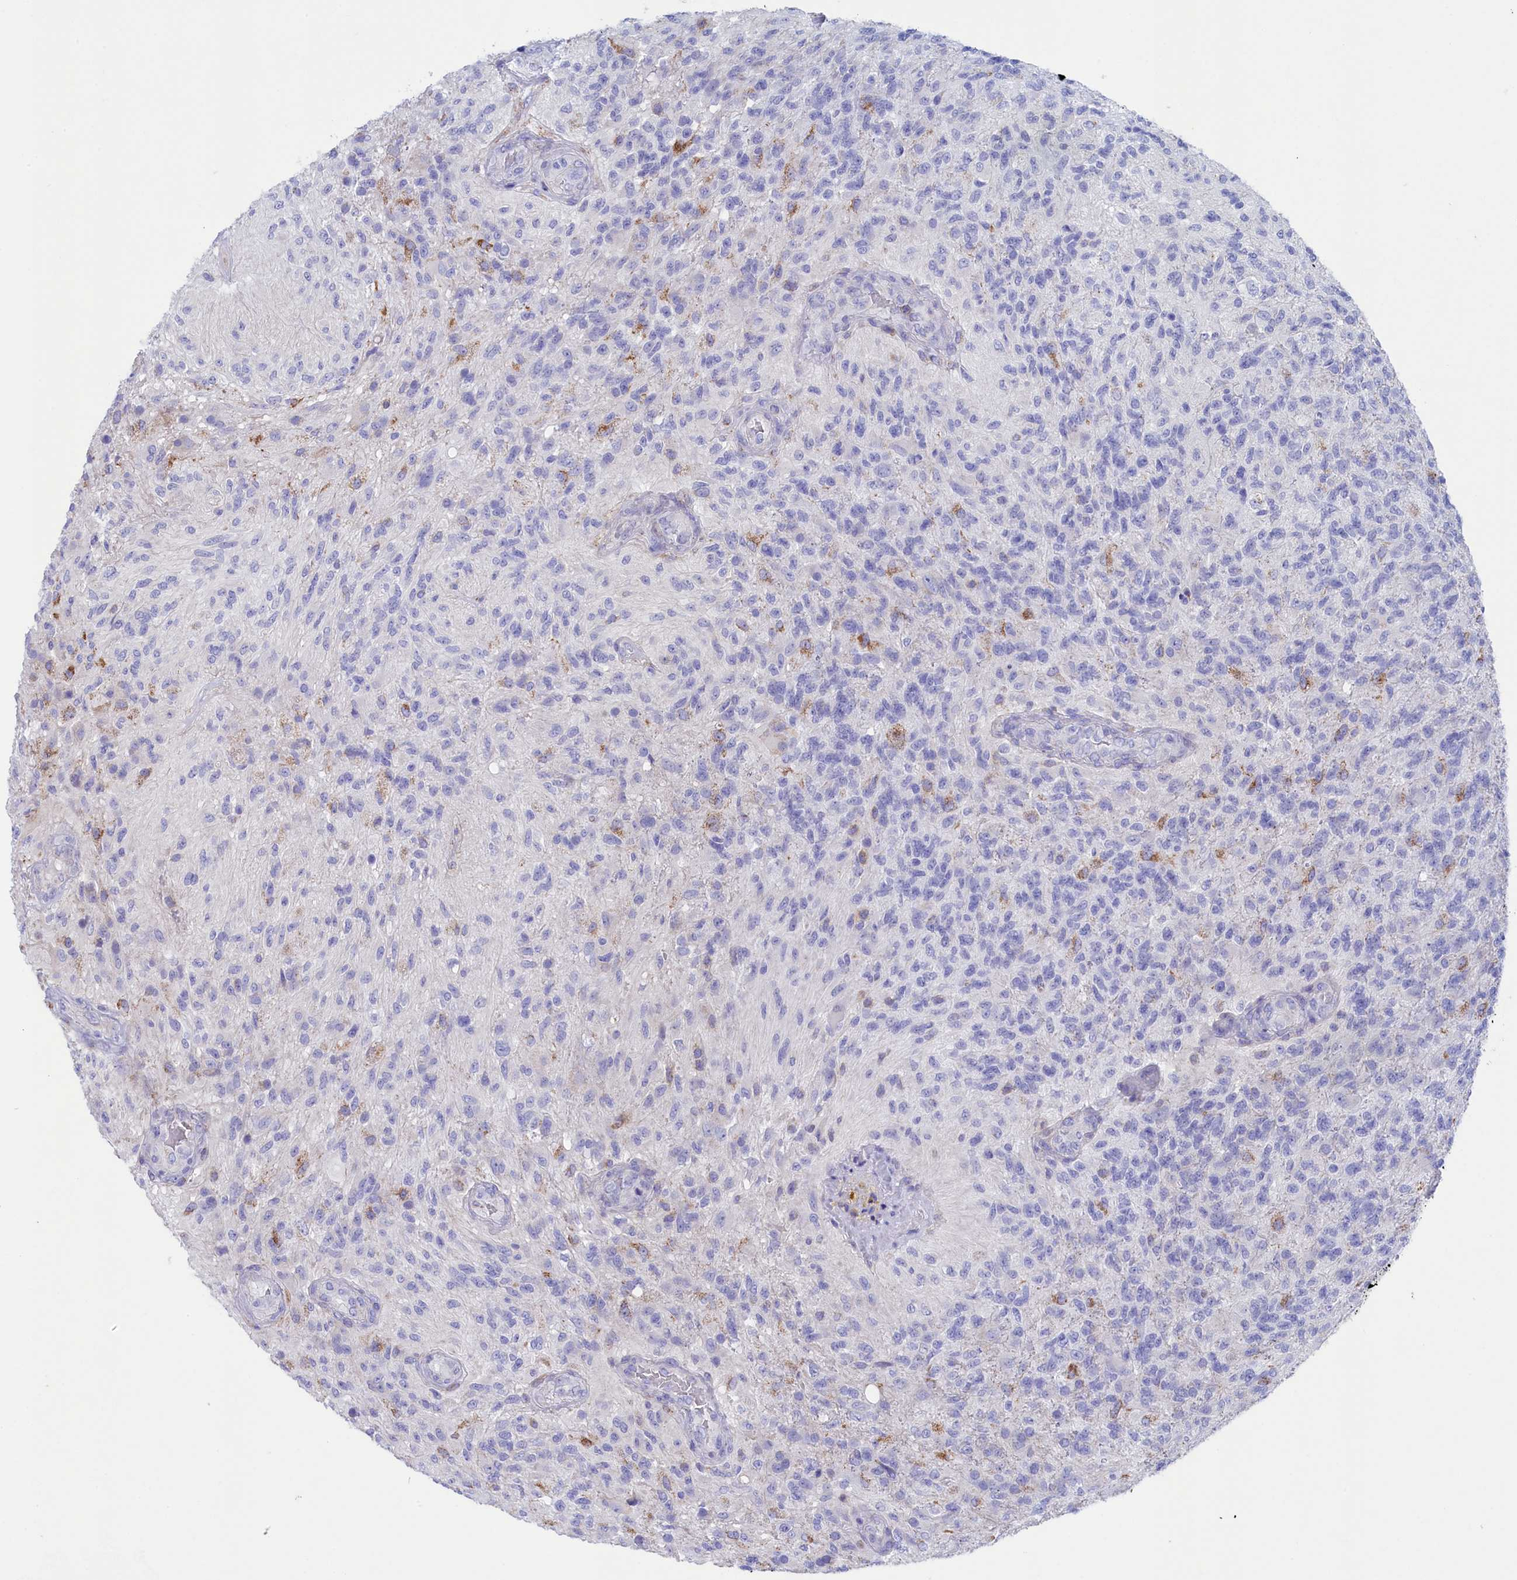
{"staining": {"intensity": "negative", "quantity": "none", "location": "none"}, "tissue": "glioma", "cell_type": "Tumor cells", "image_type": "cancer", "snomed": [{"axis": "morphology", "description": "Glioma, malignant, High grade"}, {"axis": "topography", "description": "Brain"}], "caption": "High power microscopy micrograph of an immunohistochemistry photomicrograph of glioma, revealing no significant expression in tumor cells. The staining was performed using DAB to visualize the protein expression in brown, while the nuclei were stained in blue with hematoxylin (Magnification: 20x).", "gene": "PRDM12", "patient": {"sex": "male", "age": 56}}